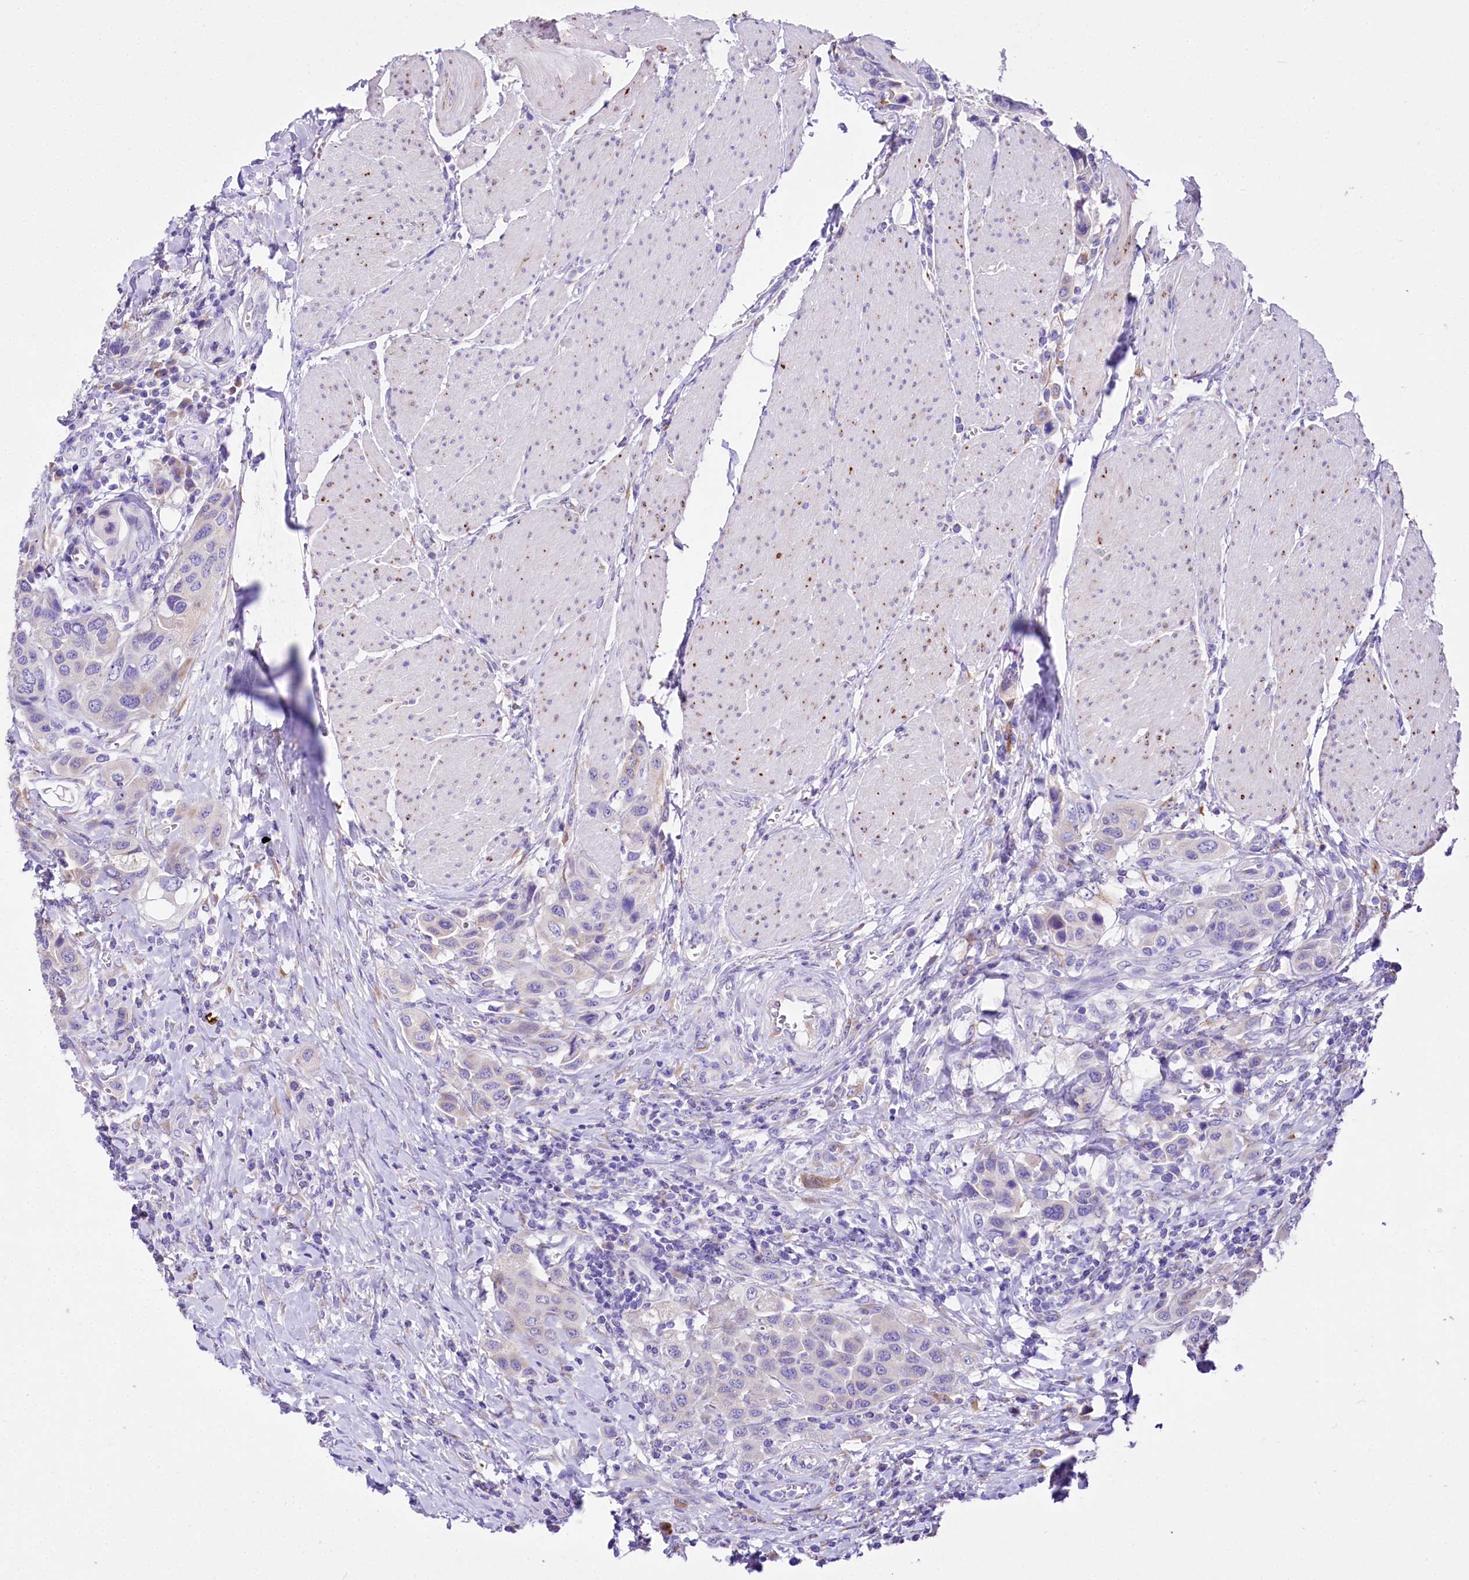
{"staining": {"intensity": "negative", "quantity": "none", "location": "none"}, "tissue": "urothelial cancer", "cell_type": "Tumor cells", "image_type": "cancer", "snomed": [{"axis": "morphology", "description": "Urothelial carcinoma, High grade"}, {"axis": "topography", "description": "Urinary bladder"}], "caption": "This histopathology image is of urothelial cancer stained with immunohistochemistry (IHC) to label a protein in brown with the nuclei are counter-stained blue. There is no staining in tumor cells.", "gene": "A2ML1", "patient": {"sex": "male", "age": 50}}